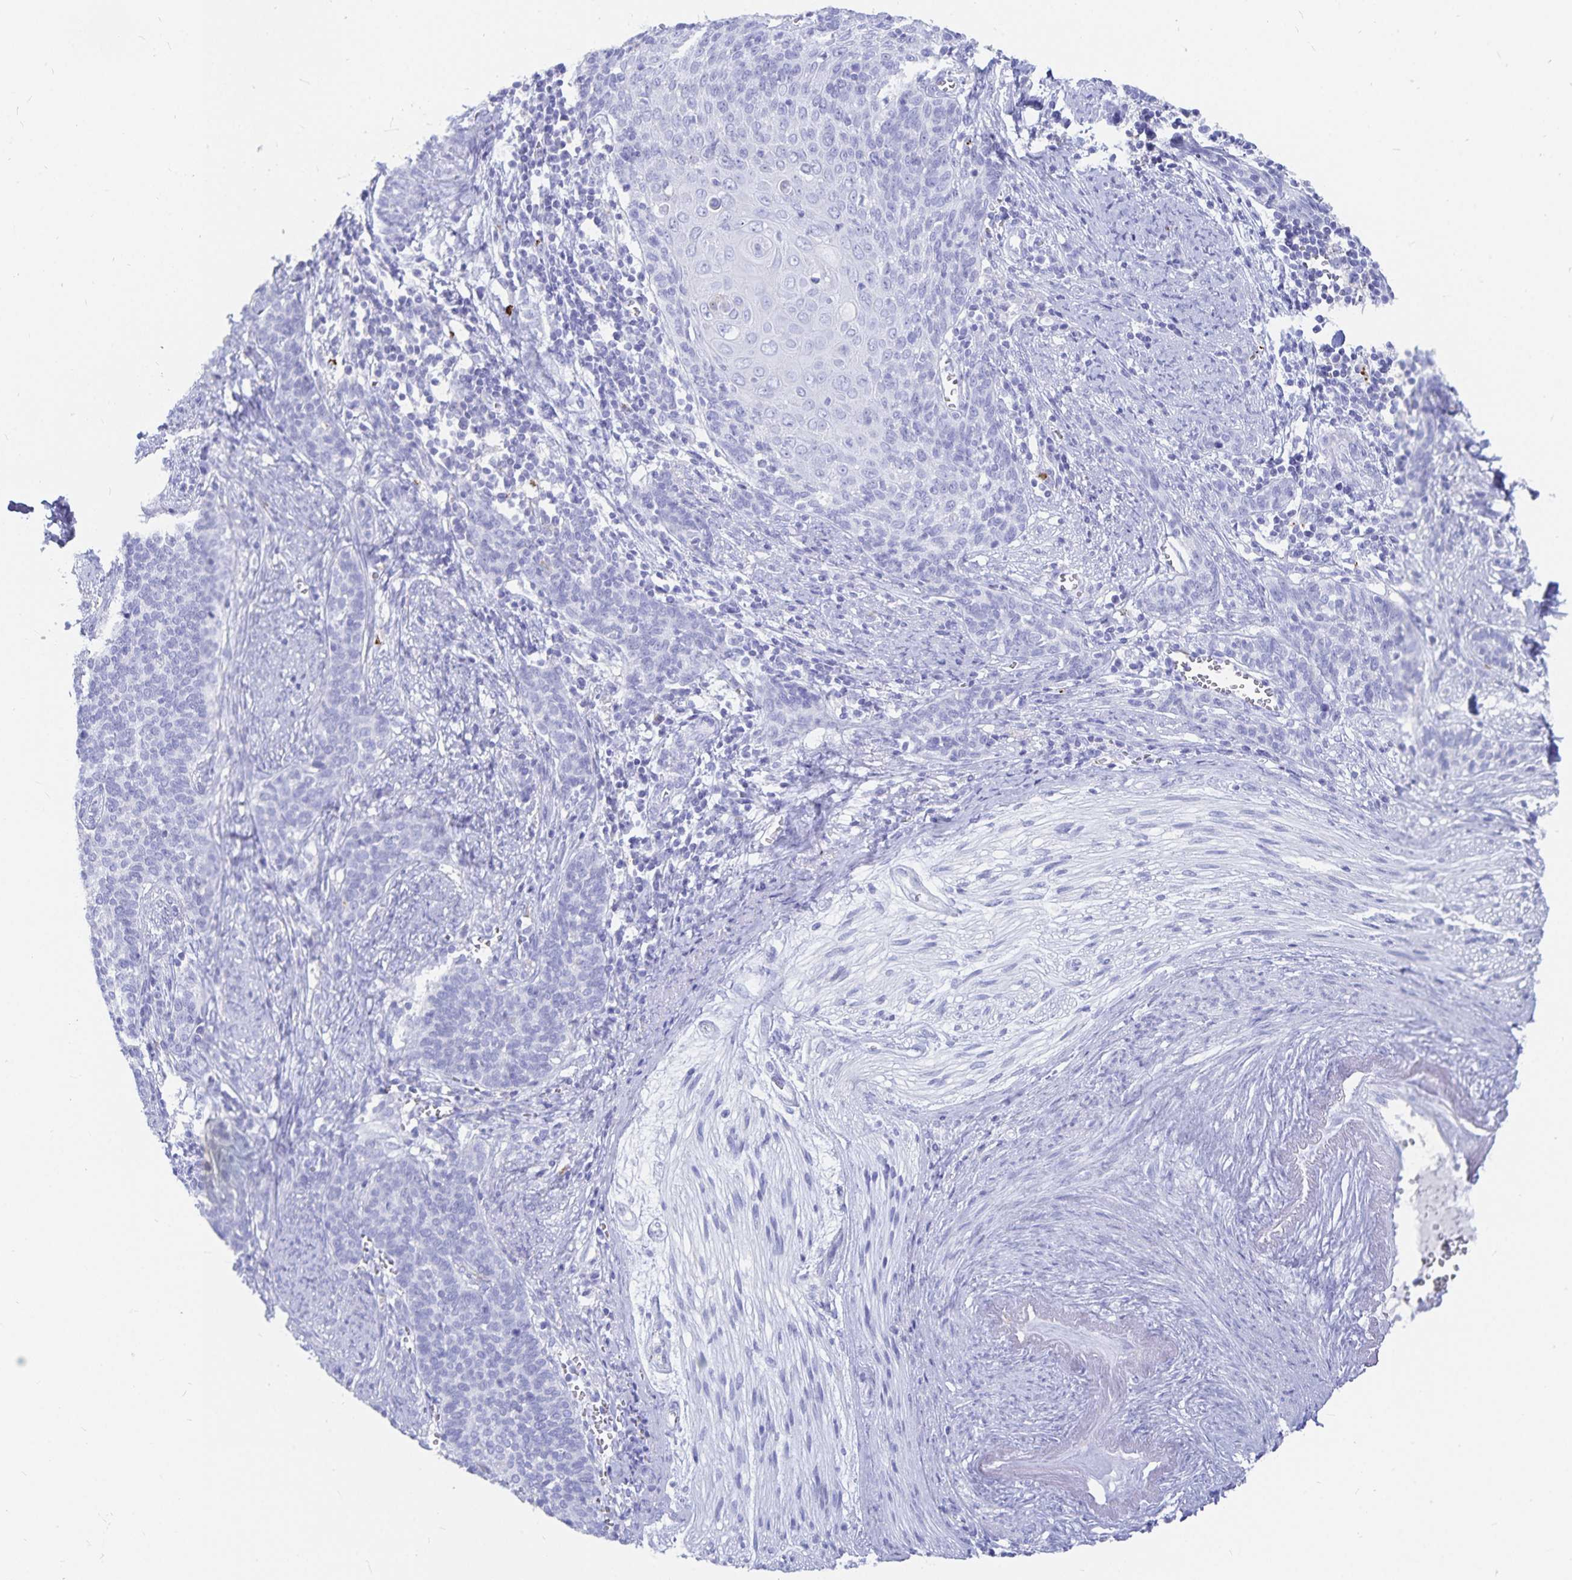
{"staining": {"intensity": "negative", "quantity": "none", "location": "none"}, "tissue": "cervical cancer", "cell_type": "Tumor cells", "image_type": "cancer", "snomed": [{"axis": "morphology", "description": "Squamous cell carcinoma, NOS"}, {"axis": "topography", "description": "Cervix"}], "caption": "An image of cervical cancer (squamous cell carcinoma) stained for a protein reveals no brown staining in tumor cells.", "gene": "INSL5", "patient": {"sex": "female", "age": 39}}